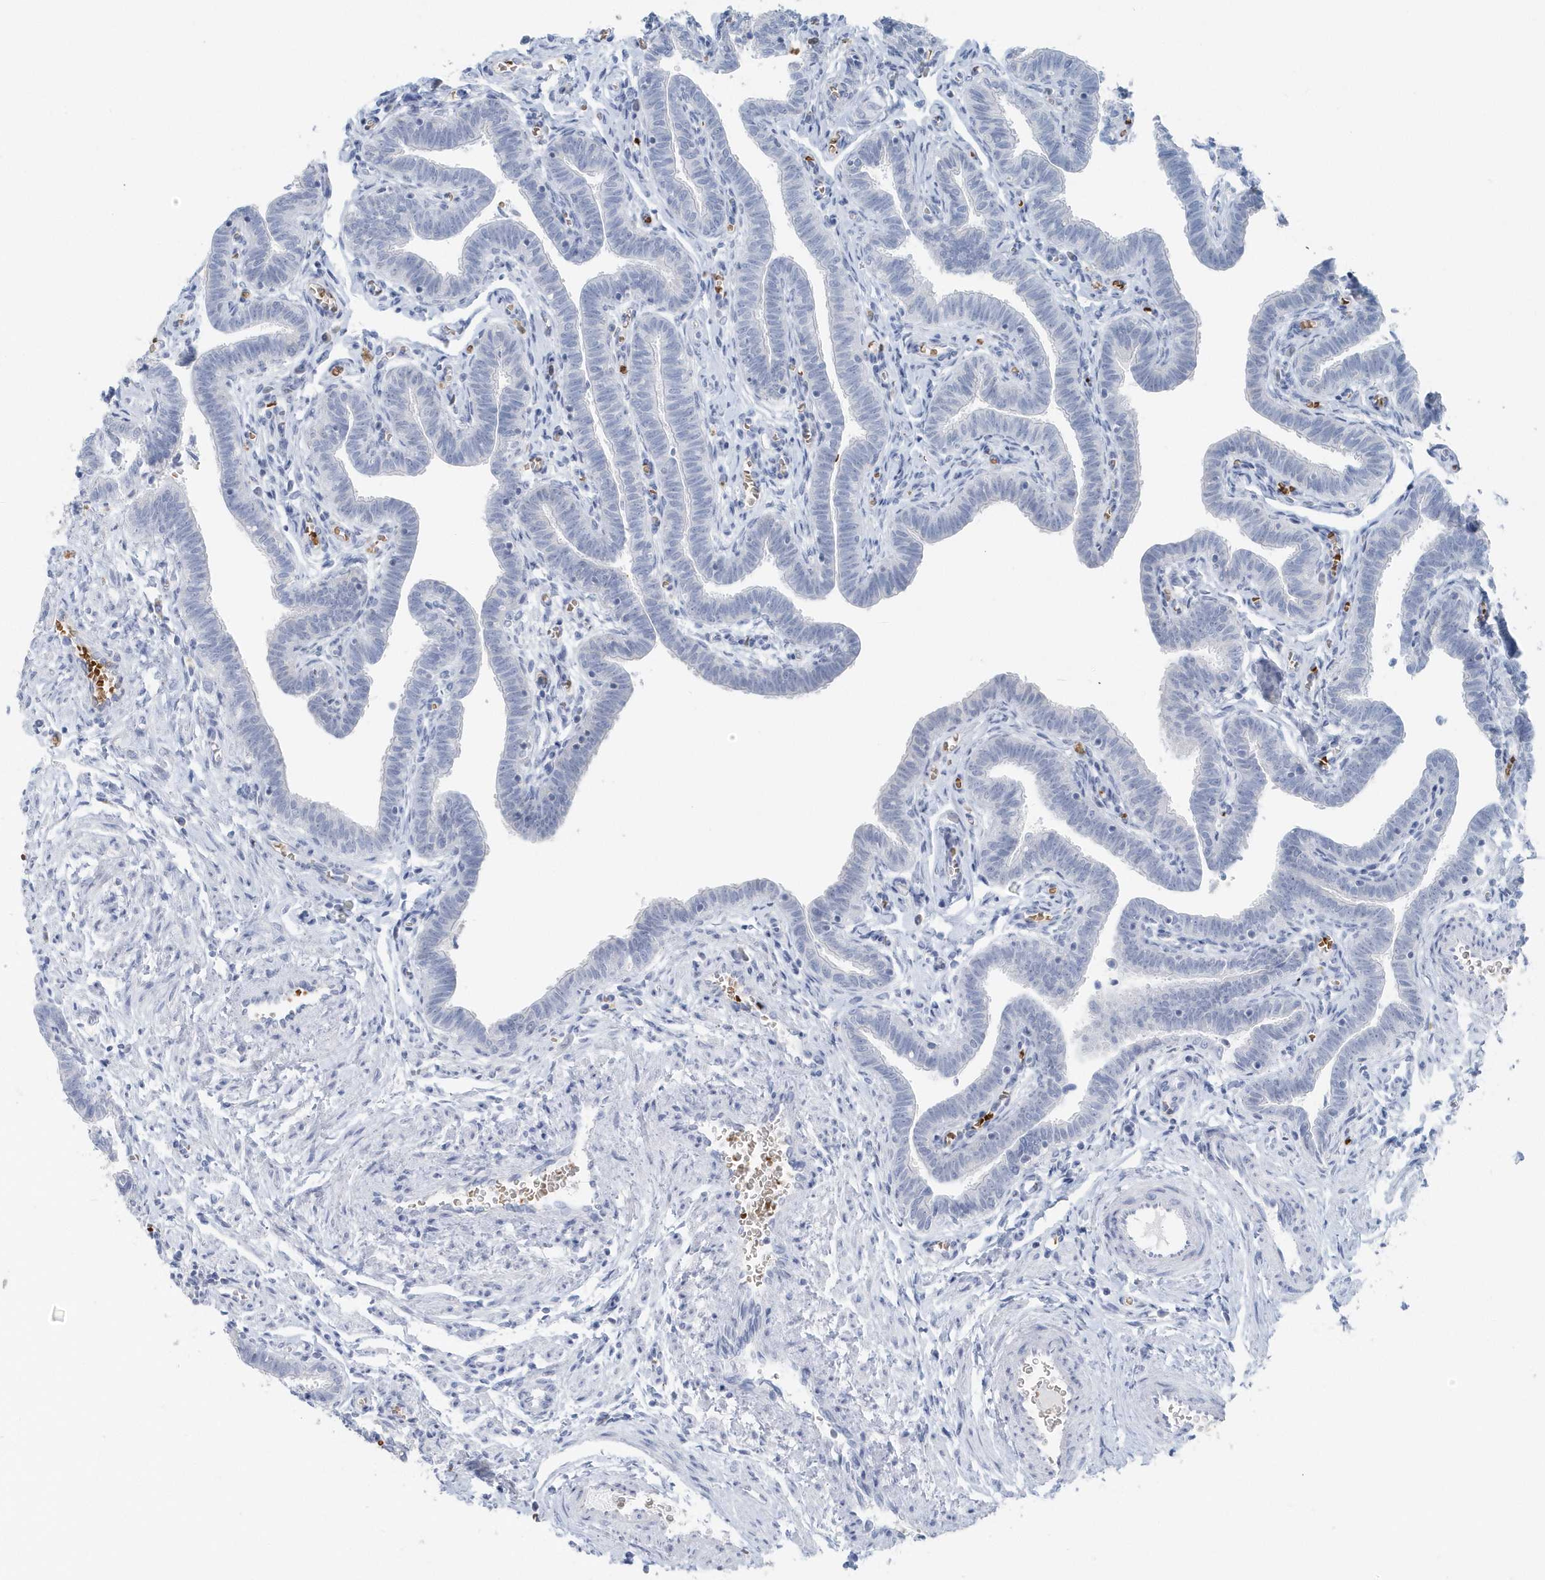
{"staining": {"intensity": "negative", "quantity": "none", "location": "none"}, "tissue": "fallopian tube", "cell_type": "Glandular cells", "image_type": "normal", "snomed": [{"axis": "morphology", "description": "Normal tissue, NOS"}, {"axis": "topography", "description": "Fallopian tube"}], "caption": "The photomicrograph demonstrates no significant positivity in glandular cells of fallopian tube.", "gene": "HBA2", "patient": {"sex": "female", "age": 36}}